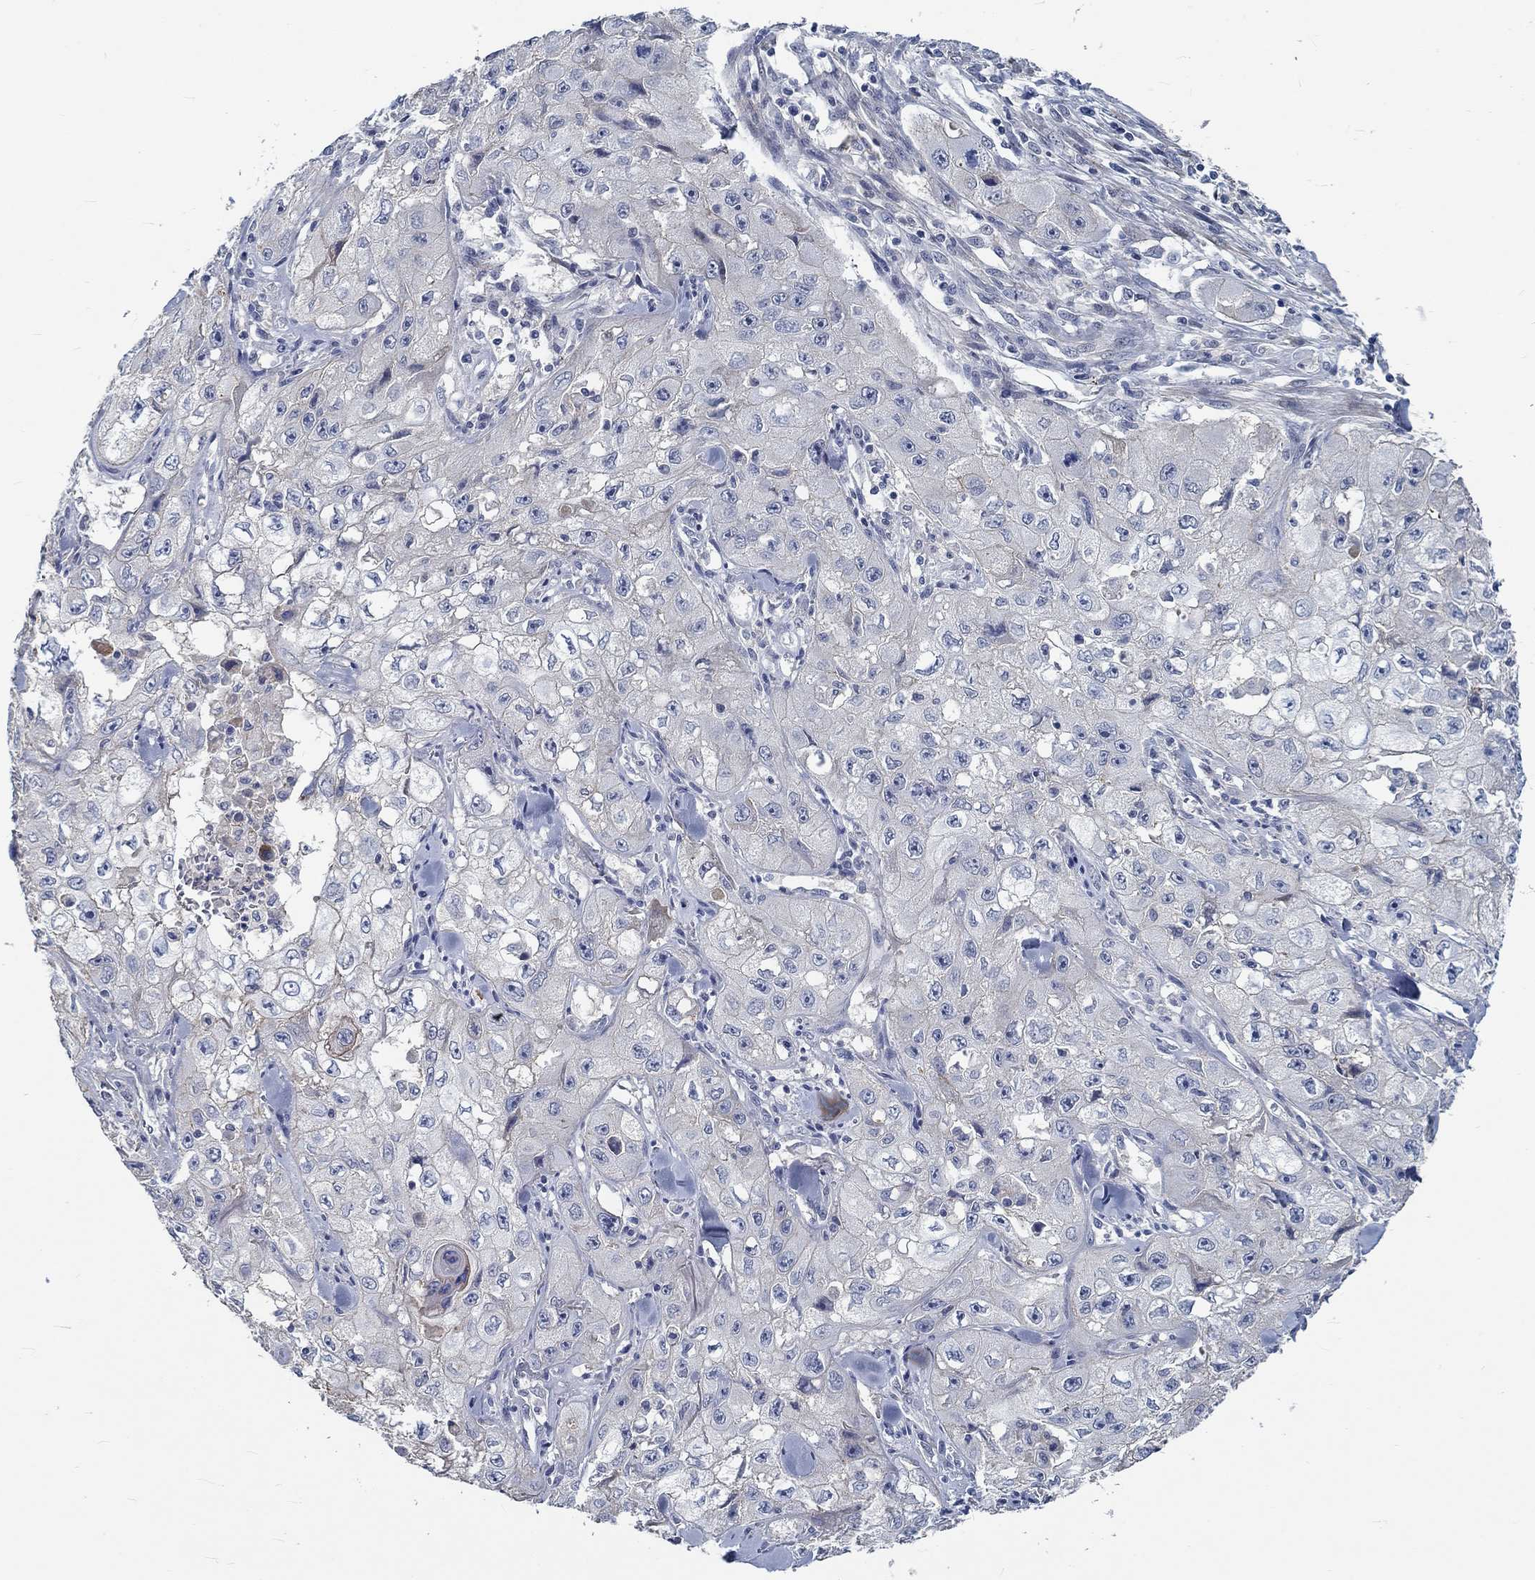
{"staining": {"intensity": "negative", "quantity": "none", "location": "none"}, "tissue": "skin cancer", "cell_type": "Tumor cells", "image_type": "cancer", "snomed": [{"axis": "morphology", "description": "Squamous cell carcinoma, NOS"}, {"axis": "topography", "description": "Skin"}, {"axis": "topography", "description": "Subcutis"}], "caption": "DAB immunohistochemical staining of squamous cell carcinoma (skin) demonstrates no significant expression in tumor cells.", "gene": "MYBPC1", "patient": {"sex": "male", "age": 73}}